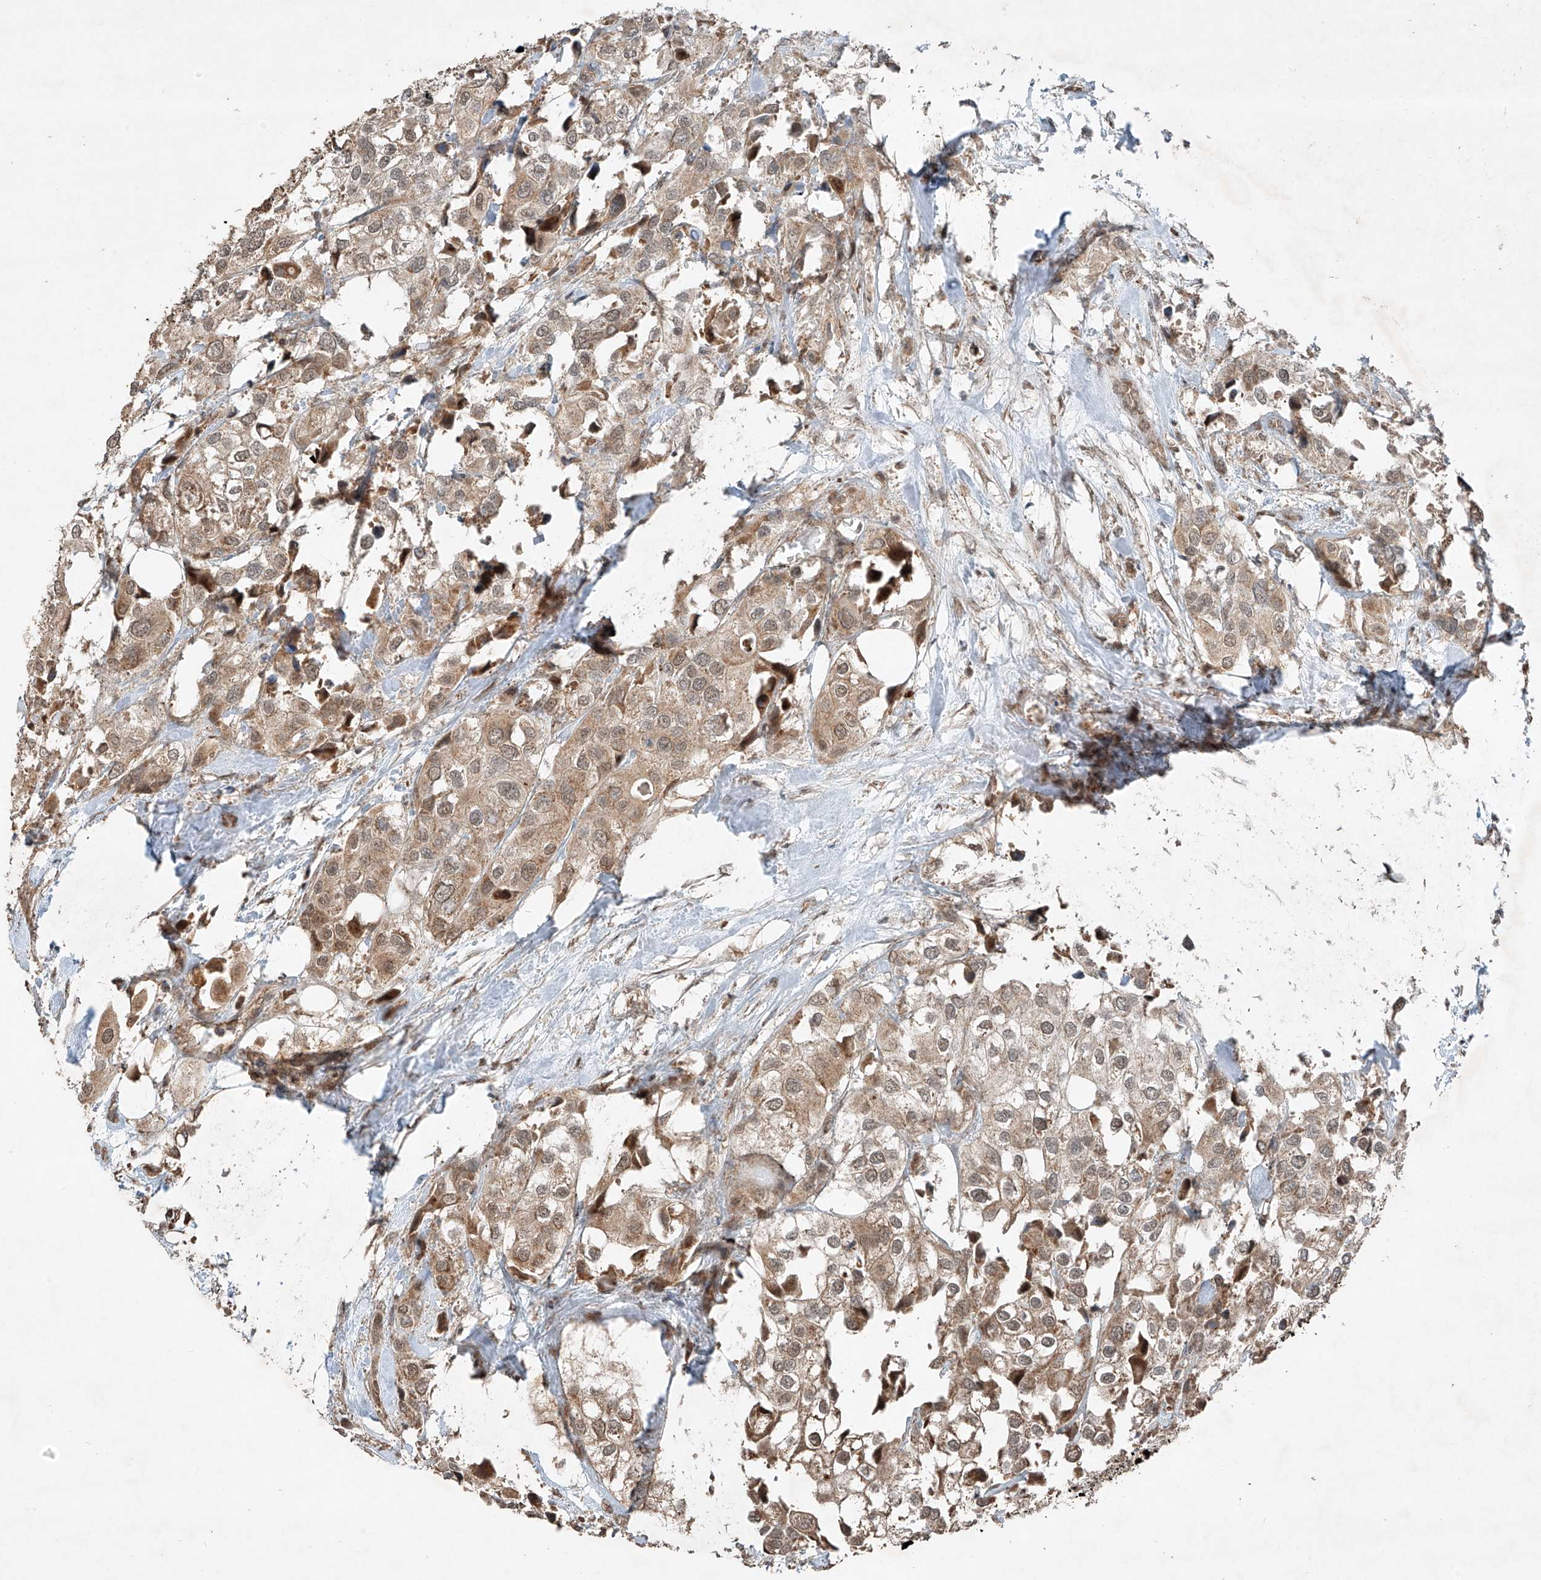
{"staining": {"intensity": "moderate", "quantity": ">75%", "location": "cytoplasmic/membranous"}, "tissue": "urothelial cancer", "cell_type": "Tumor cells", "image_type": "cancer", "snomed": [{"axis": "morphology", "description": "Urothelial carcinoma, High grade"}, {"axis": "topography", "description": "Urinary bladder"}], "caption": "The photomicrograph reveals immunohistochemical staining of urothelial cancer. There is moderate cytoplasmic/membranous positivity is identified in approximately >75% of tumor cells.", "gene": "ZNF620", "patient": {"sex": "male", "age": 64}}